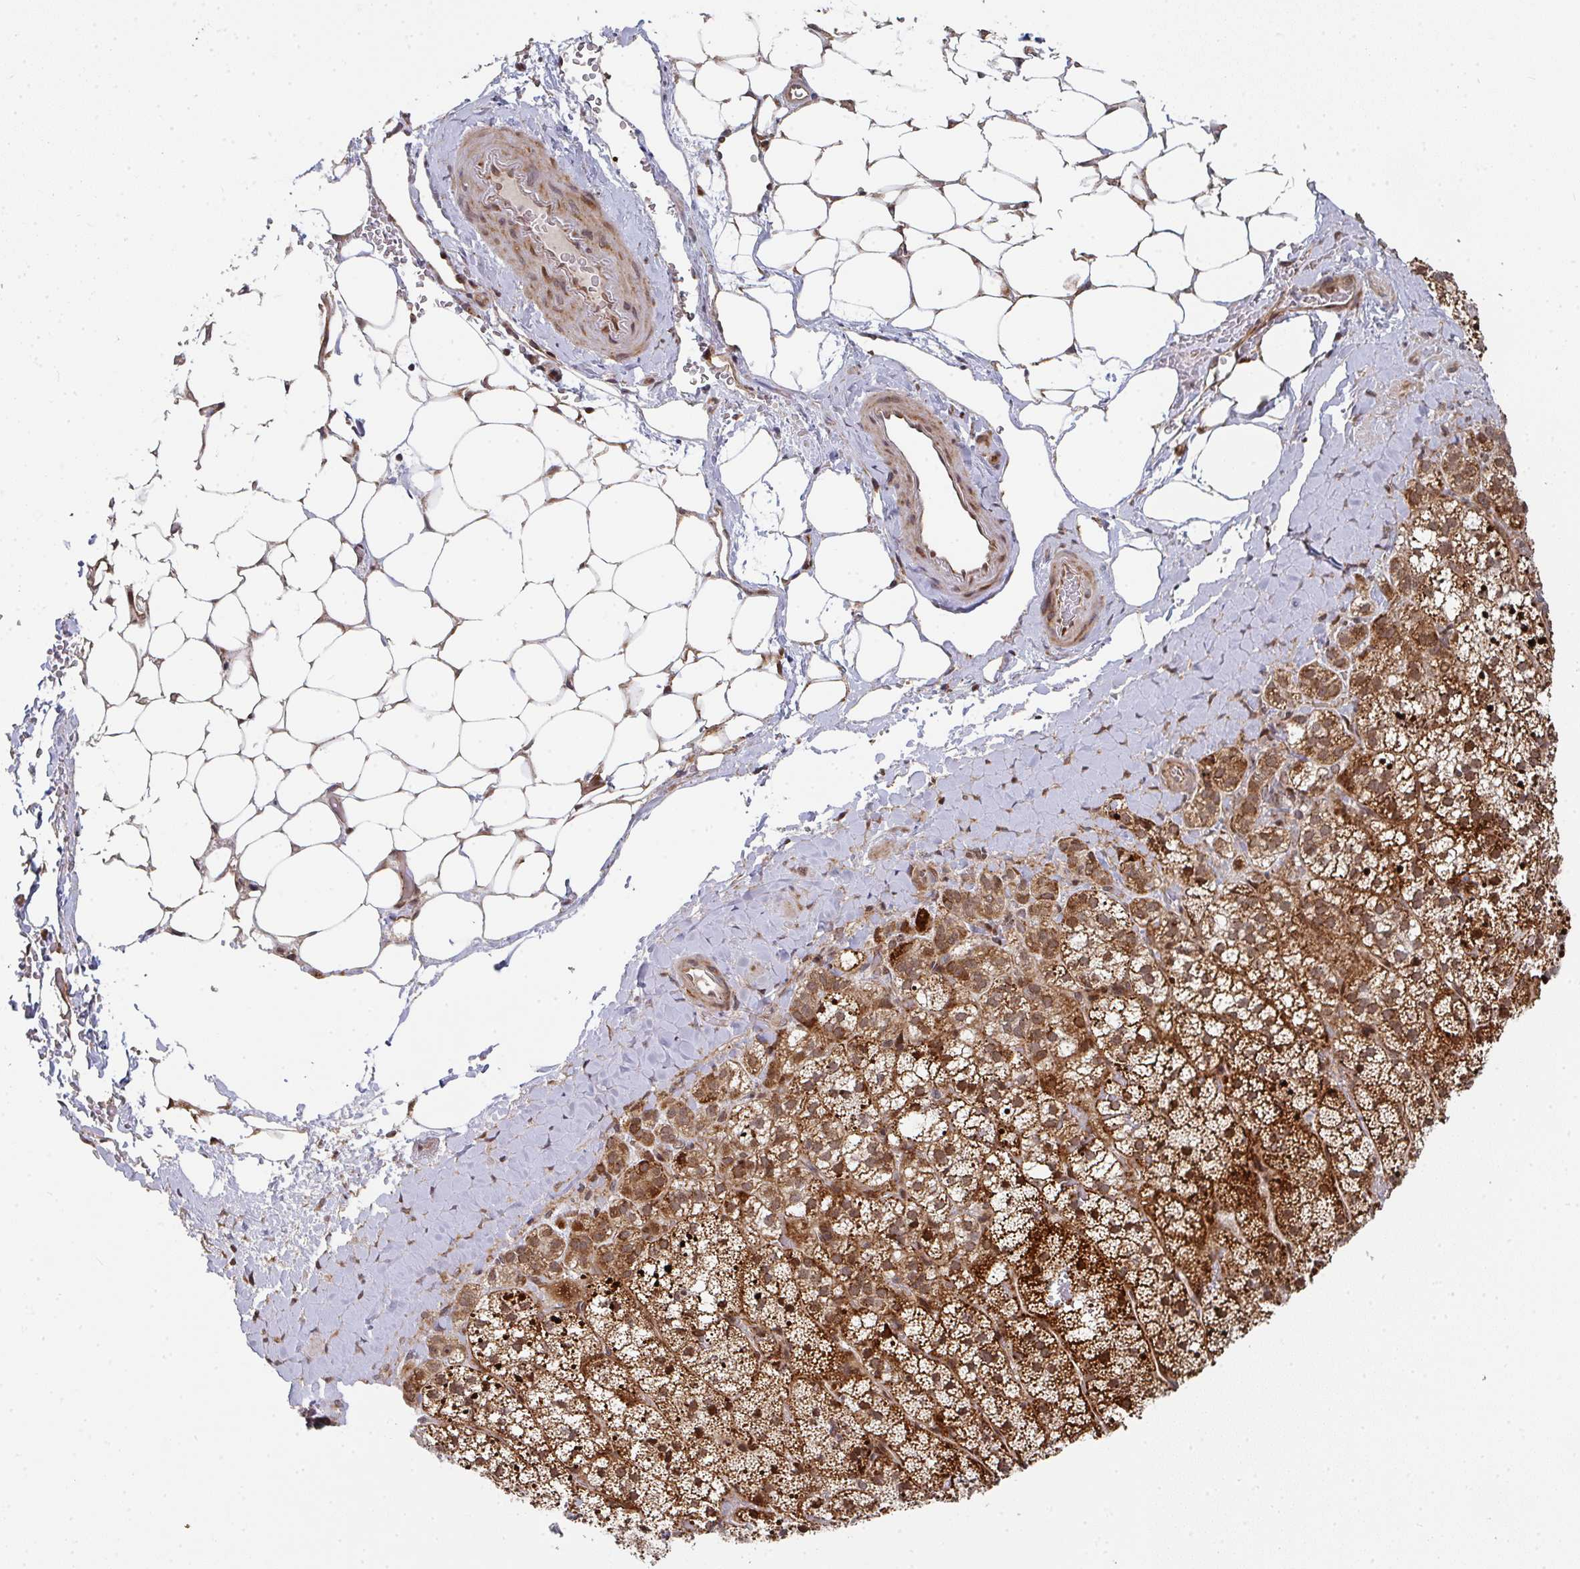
{"staining": {"intensity": "strong", "quantity": ">75%", "location": "cytoplasmic/membranous"}, "tissue": "adrenal gland", "cell_type": "Glandular cells", "image_type": "normal", "snomed": [{"axis": "morphology", "description": "Normal tissue, NOS"}, {"axis": "topography", "description": "Adrenal gland"}], "caption": "Strong cytoplasmic/membranous protein expression is seen in approximately >75% of glandular cells in adrenal gland.", "gene": "RBBP5", "patient": {"sex": "male", "age": 53}}